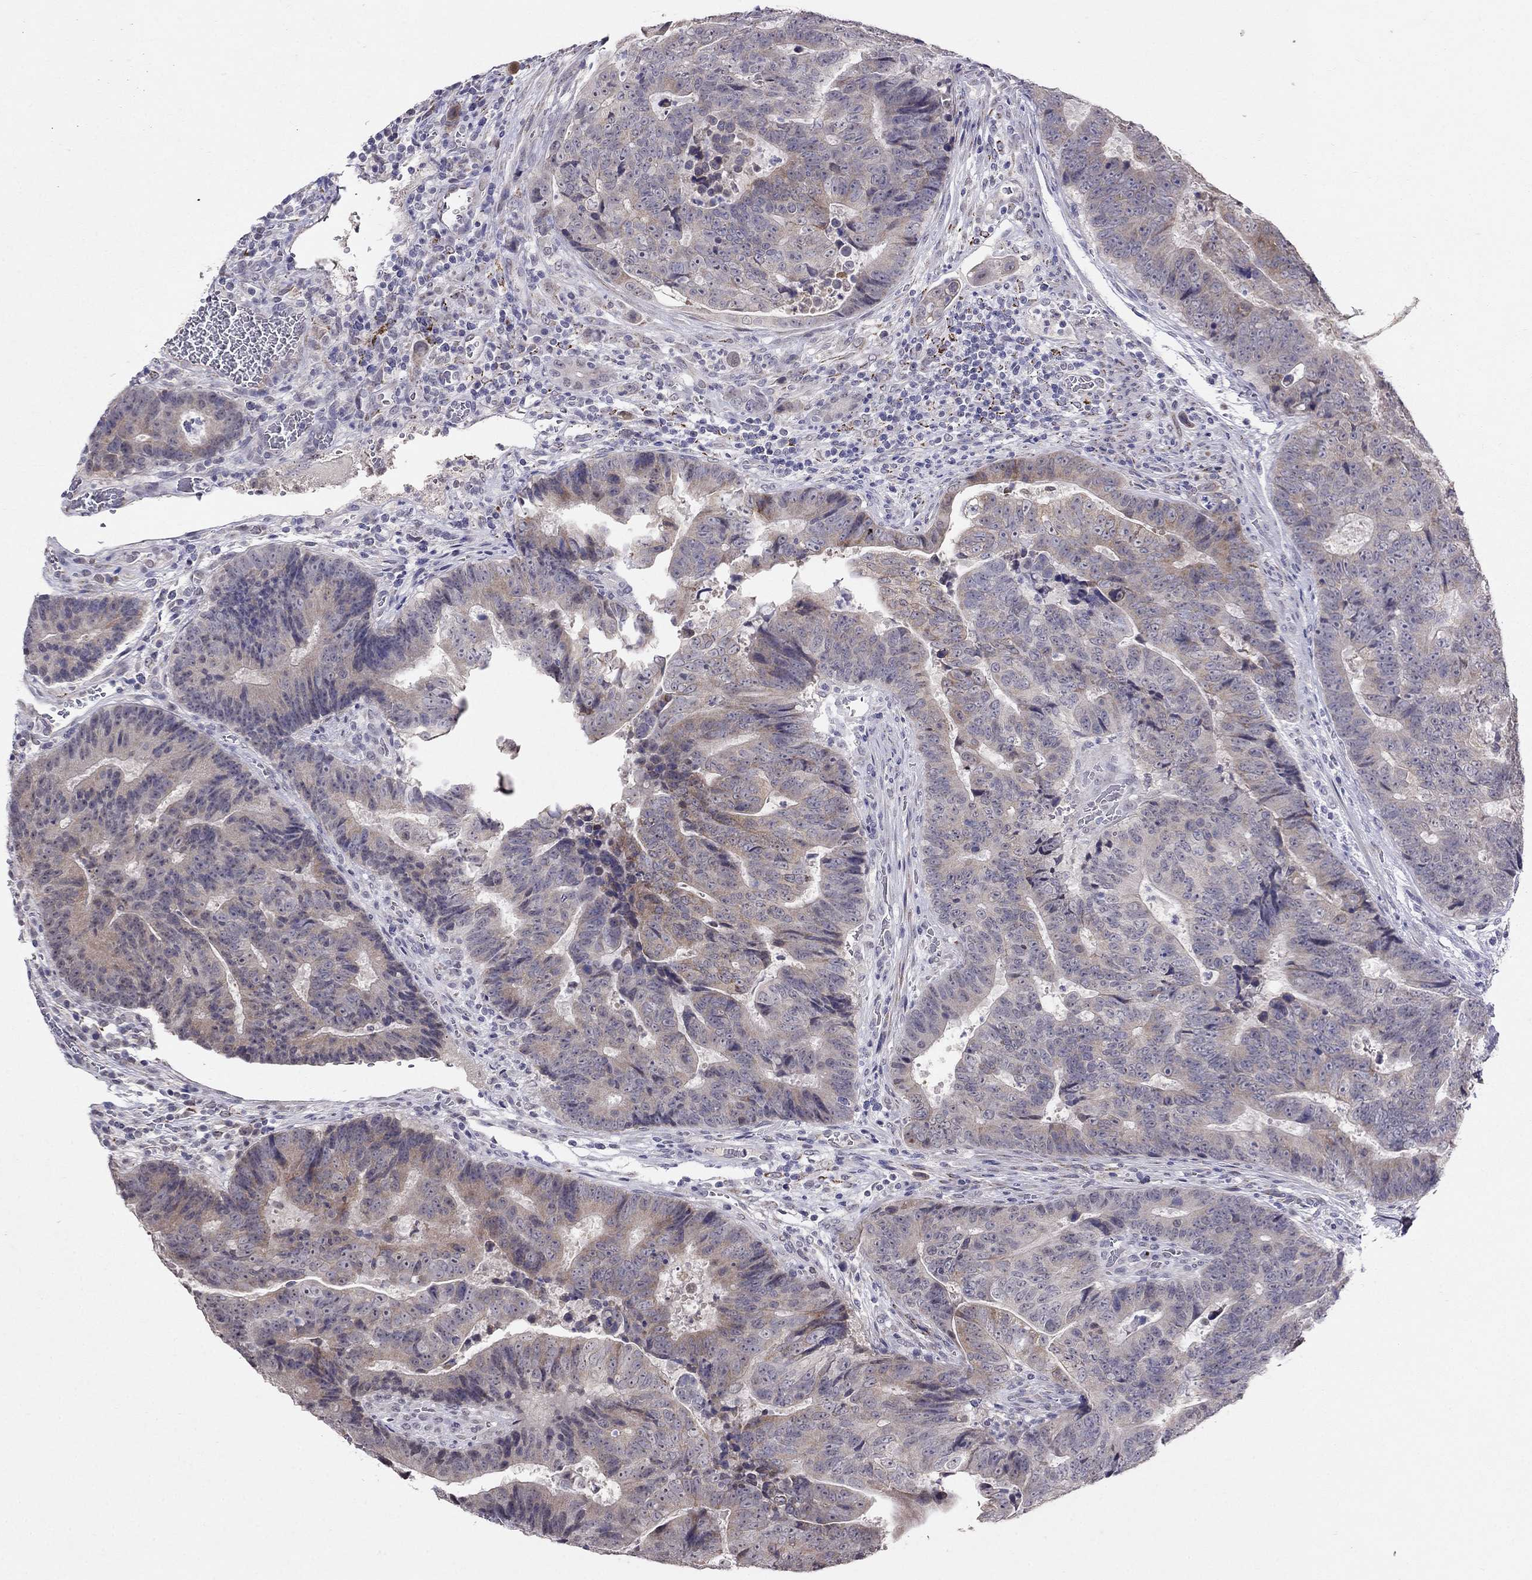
{"staining": {"intensity": "weak", "quantity": "25%-75%", "location": "cytoplasmic/membranous"}, "tissue": "colorectal cancer", "cell_type": "Tumor cells", "image_type": "cancer", "snomed": [{"axis": "morphology", "description": "Adenocarcinoma, NOS"}, {"axis": "topography", "description": "Colon"}], "caption": "This is a photomicrograph of immunohistochemistry staining of colorectal cancer (adenocarcinoma), which shows weak staining in the cytoplasmic/membranous of tumor cells.", "gene": "MYO3B", "patient": {"sex": "female", "age": 48}}